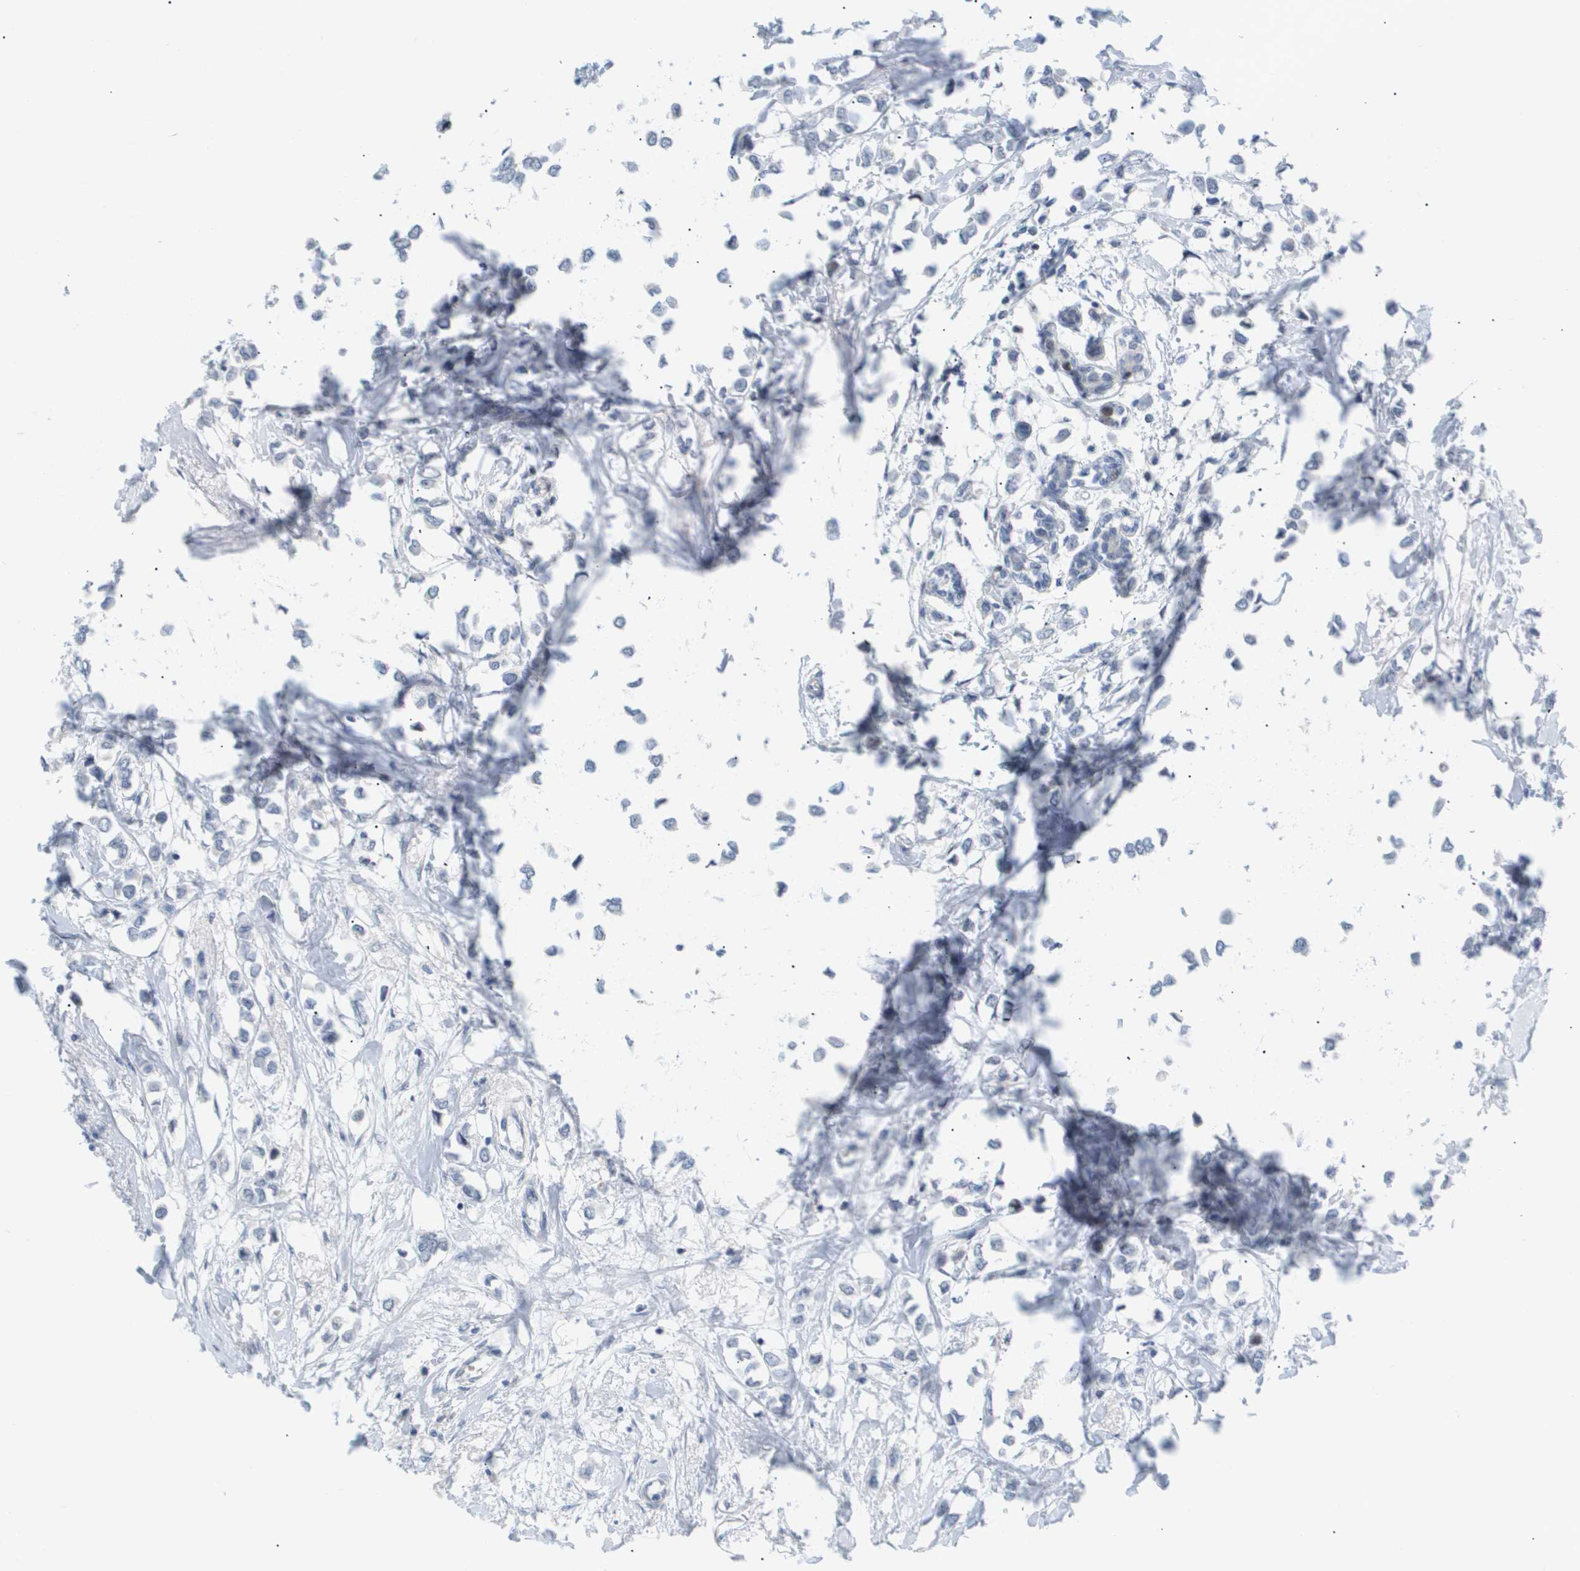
{"staining": {"intensity": "negative", "quantity": "none", "location": "none"}, "tissue": "breast cancer", "cell_type": "Tumor cells", "image_type": "cancer", "snomed": [{"axis": "morphology", "description": "Lobular carcinoma"}, {"axis": "topography", "description": "Breast"}], "caption": "Immunohistochemistry of human breast lobular carcinoma displays no expression in tumor cells. Nuclei are stained in blue.", "gene": "PPARD", "patient": {"sex": "female", "age": 51}}